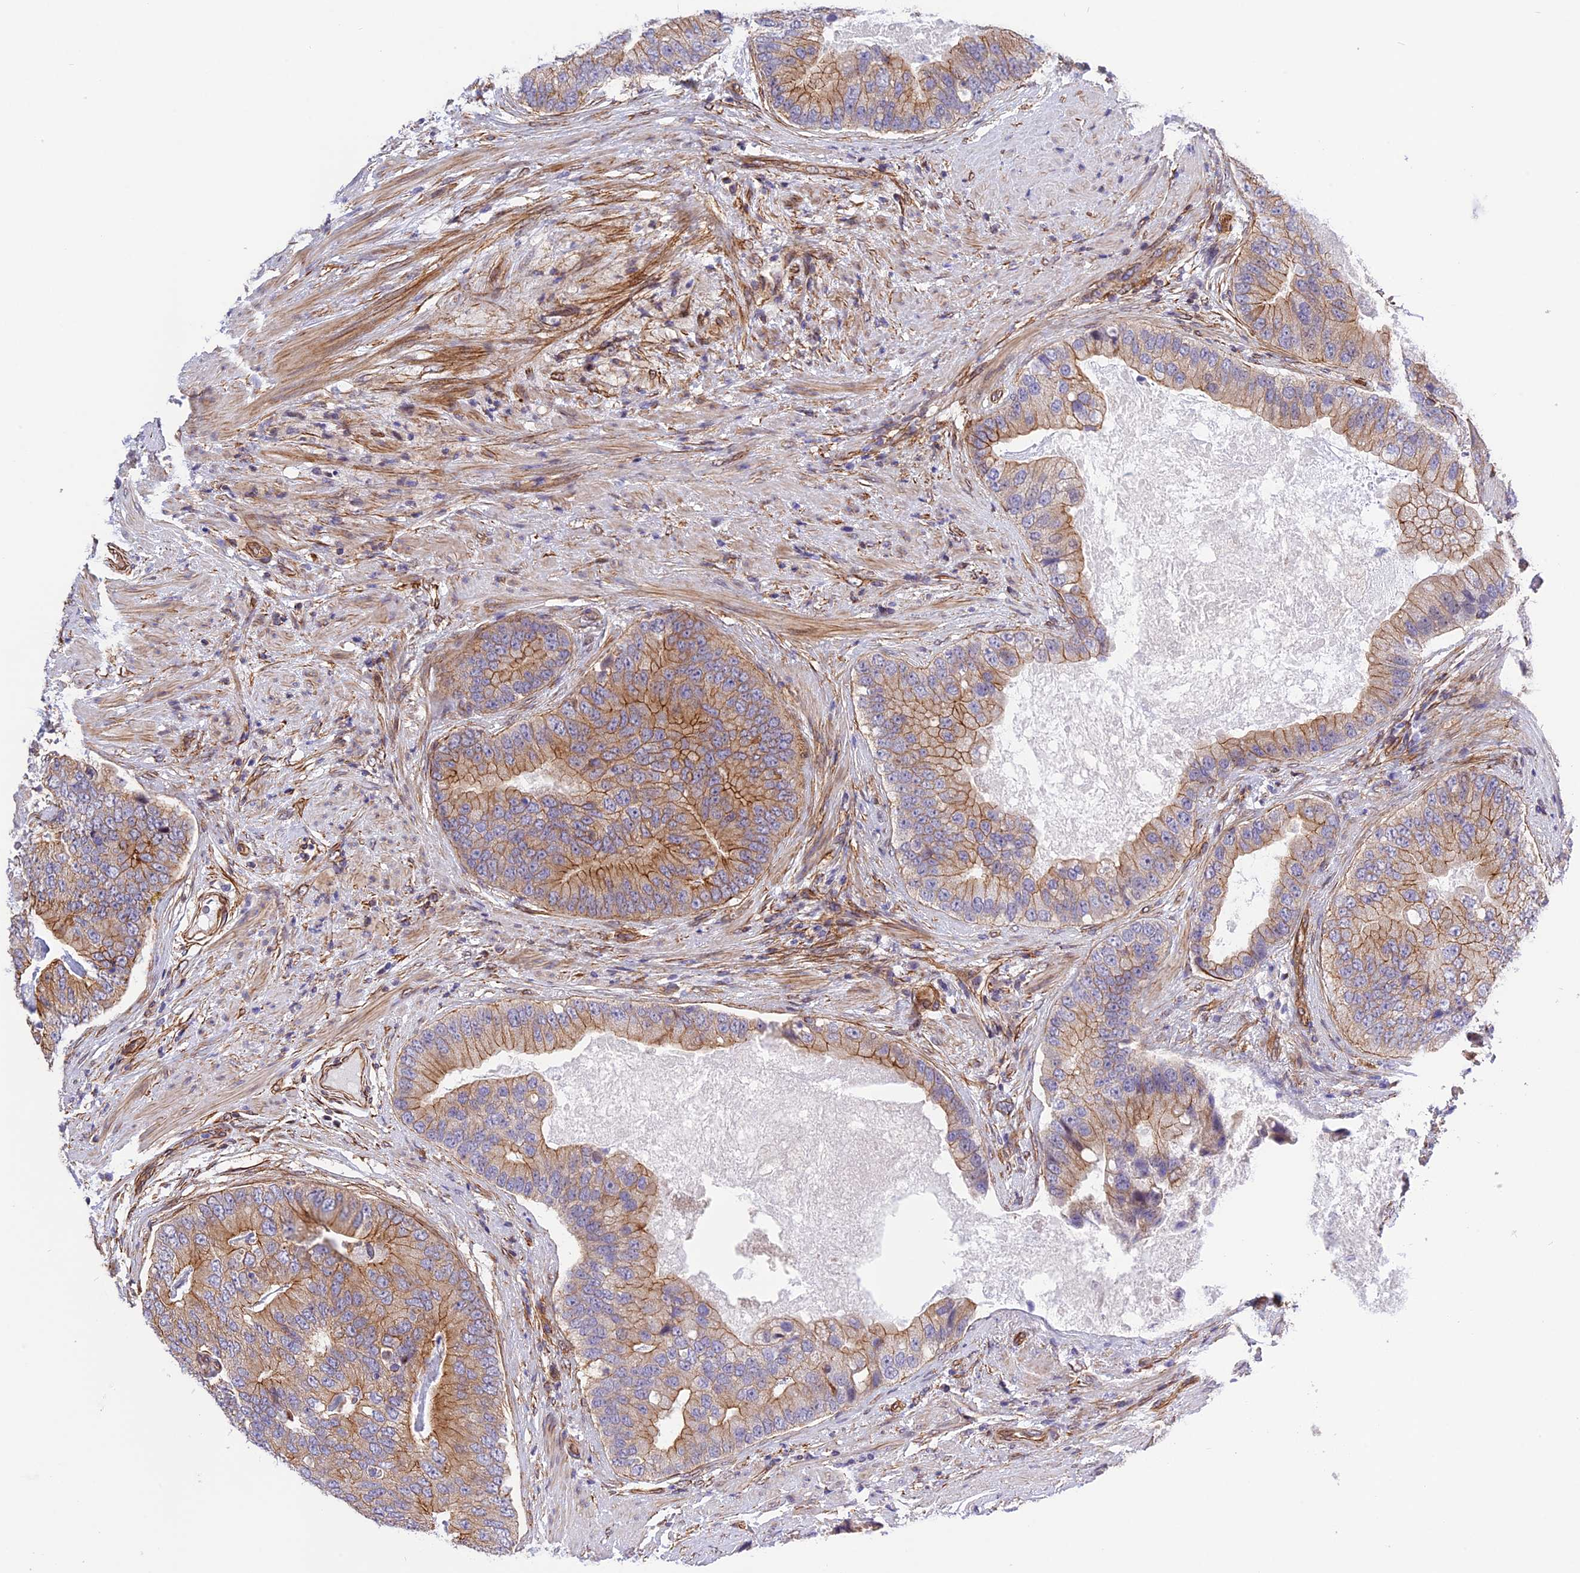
{"staining": {"intensity": "moderate", "quantity": ">75%", "location": "cytoplasmic/membranous"}, "tissue": "prostate cancer", "cell_type": "Tumor cells", "image_type": "cancer", "snomed": [{"axis": "morphology", "description": "Adenocarcinoma, High grade"}, {"axis": "topography", "description": "Prostate"}], "caption": "High-power microscopy captured an immunohistochemistry image of prostate cancer, revealing moderate cytoplasmic/membranous staining in about >75% of tumor cells. The staining was performed using DAB (3,3'-diaminobenzidine), with brown indicating positive protein expression. Nuclei are stained blue with hematoxylin.", "gene": "R3HDM4", "patient": {"sex": "male", "age": 70}}